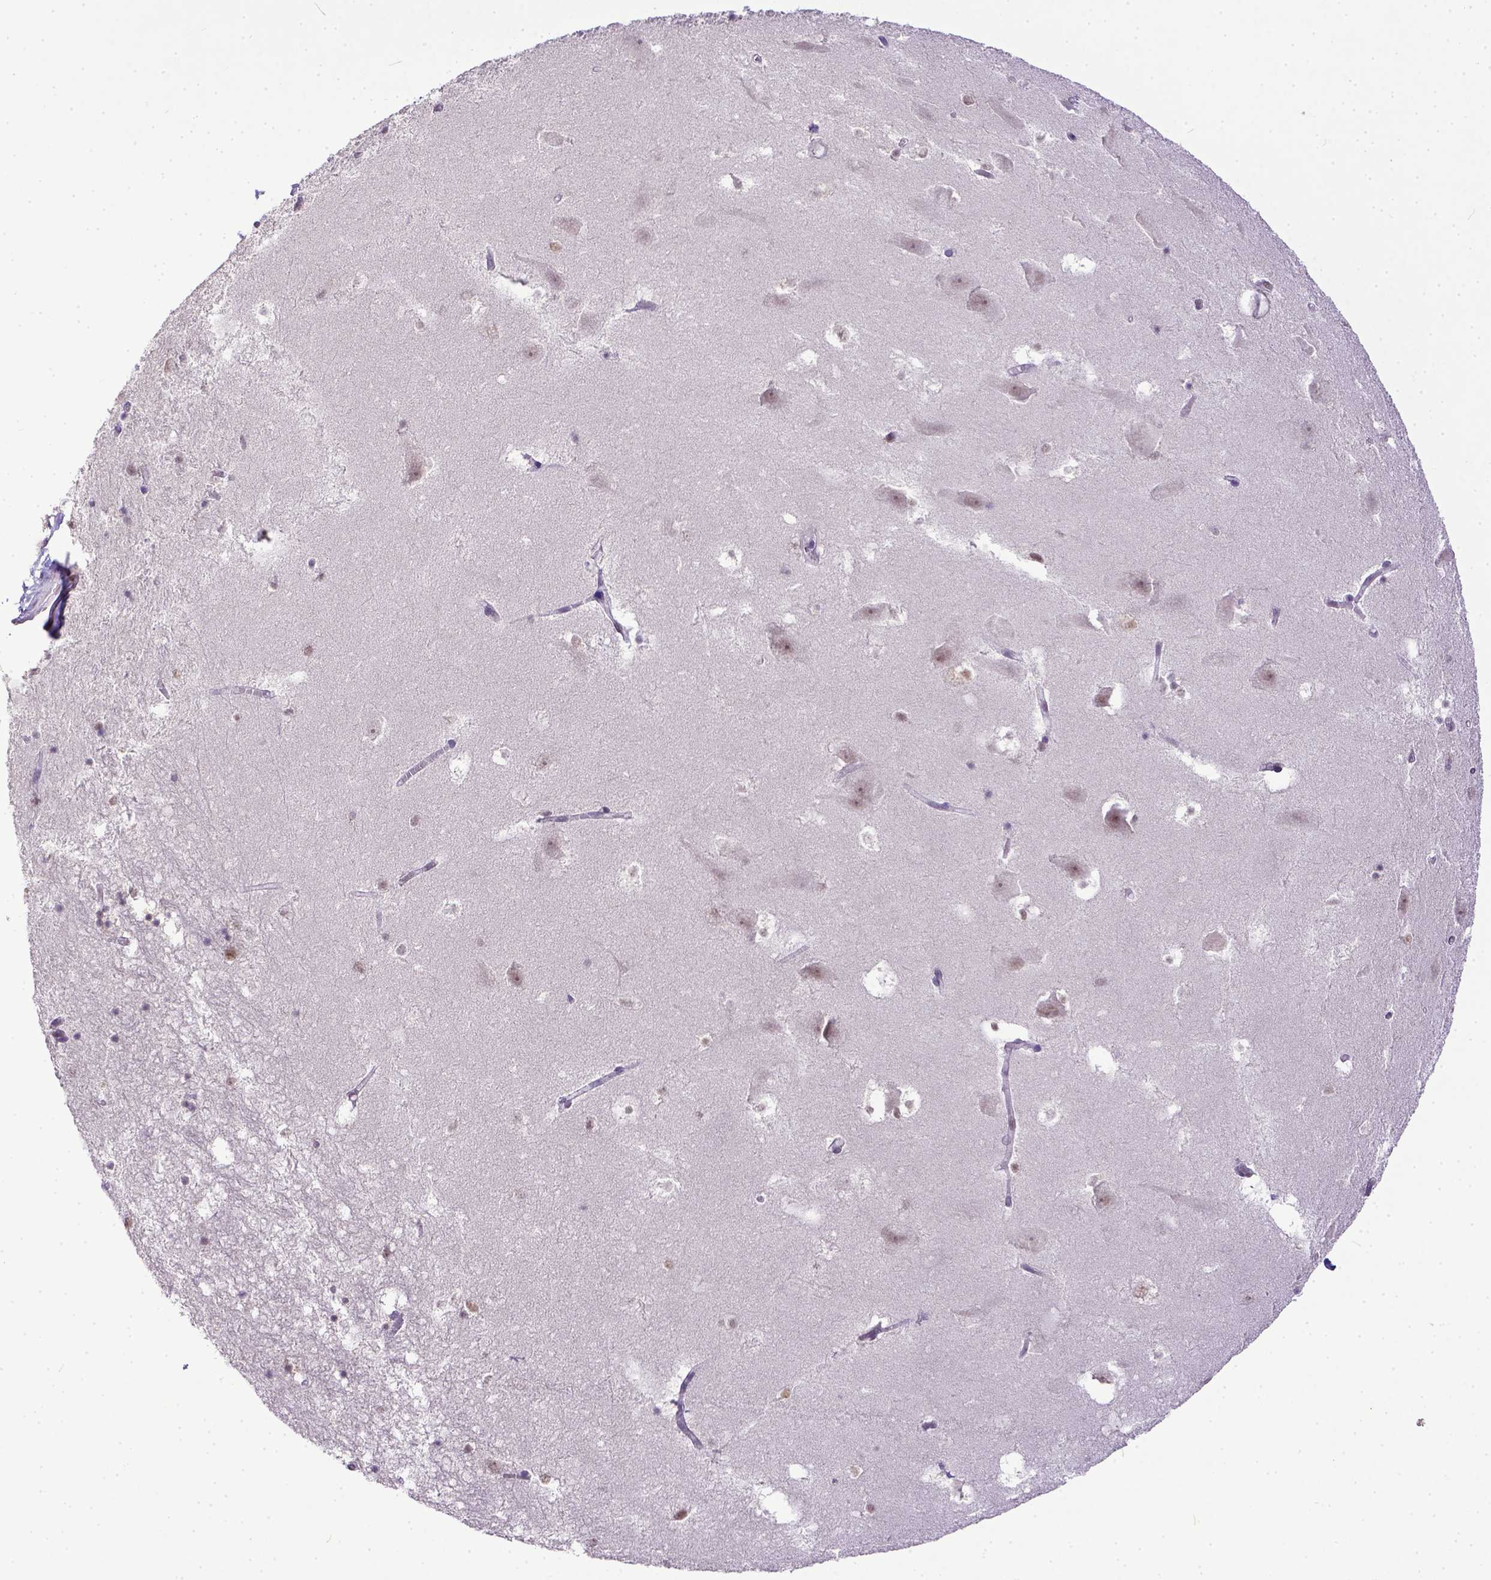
{"staining": {"intensity": "moderate", "quantity": ">75%", "location": "nuclear"}, "tissue": "hippocampus", "cell_type": "Glial cells", "image_type": "normal", "snomed": [{"axis": "morphology", "description": "Normal tissue, NOS"}, {"axis": "topography", "description": "Hippocampus"}], "caption": "Immunohistochemistry image of normal human hippocampus stained for a protein (brown), which exhibits medium levels of moderate nuclear staining in about >75% of glial cells.", "gene": "ERCC1", "patient": {"sex": "male", "age": 58}}